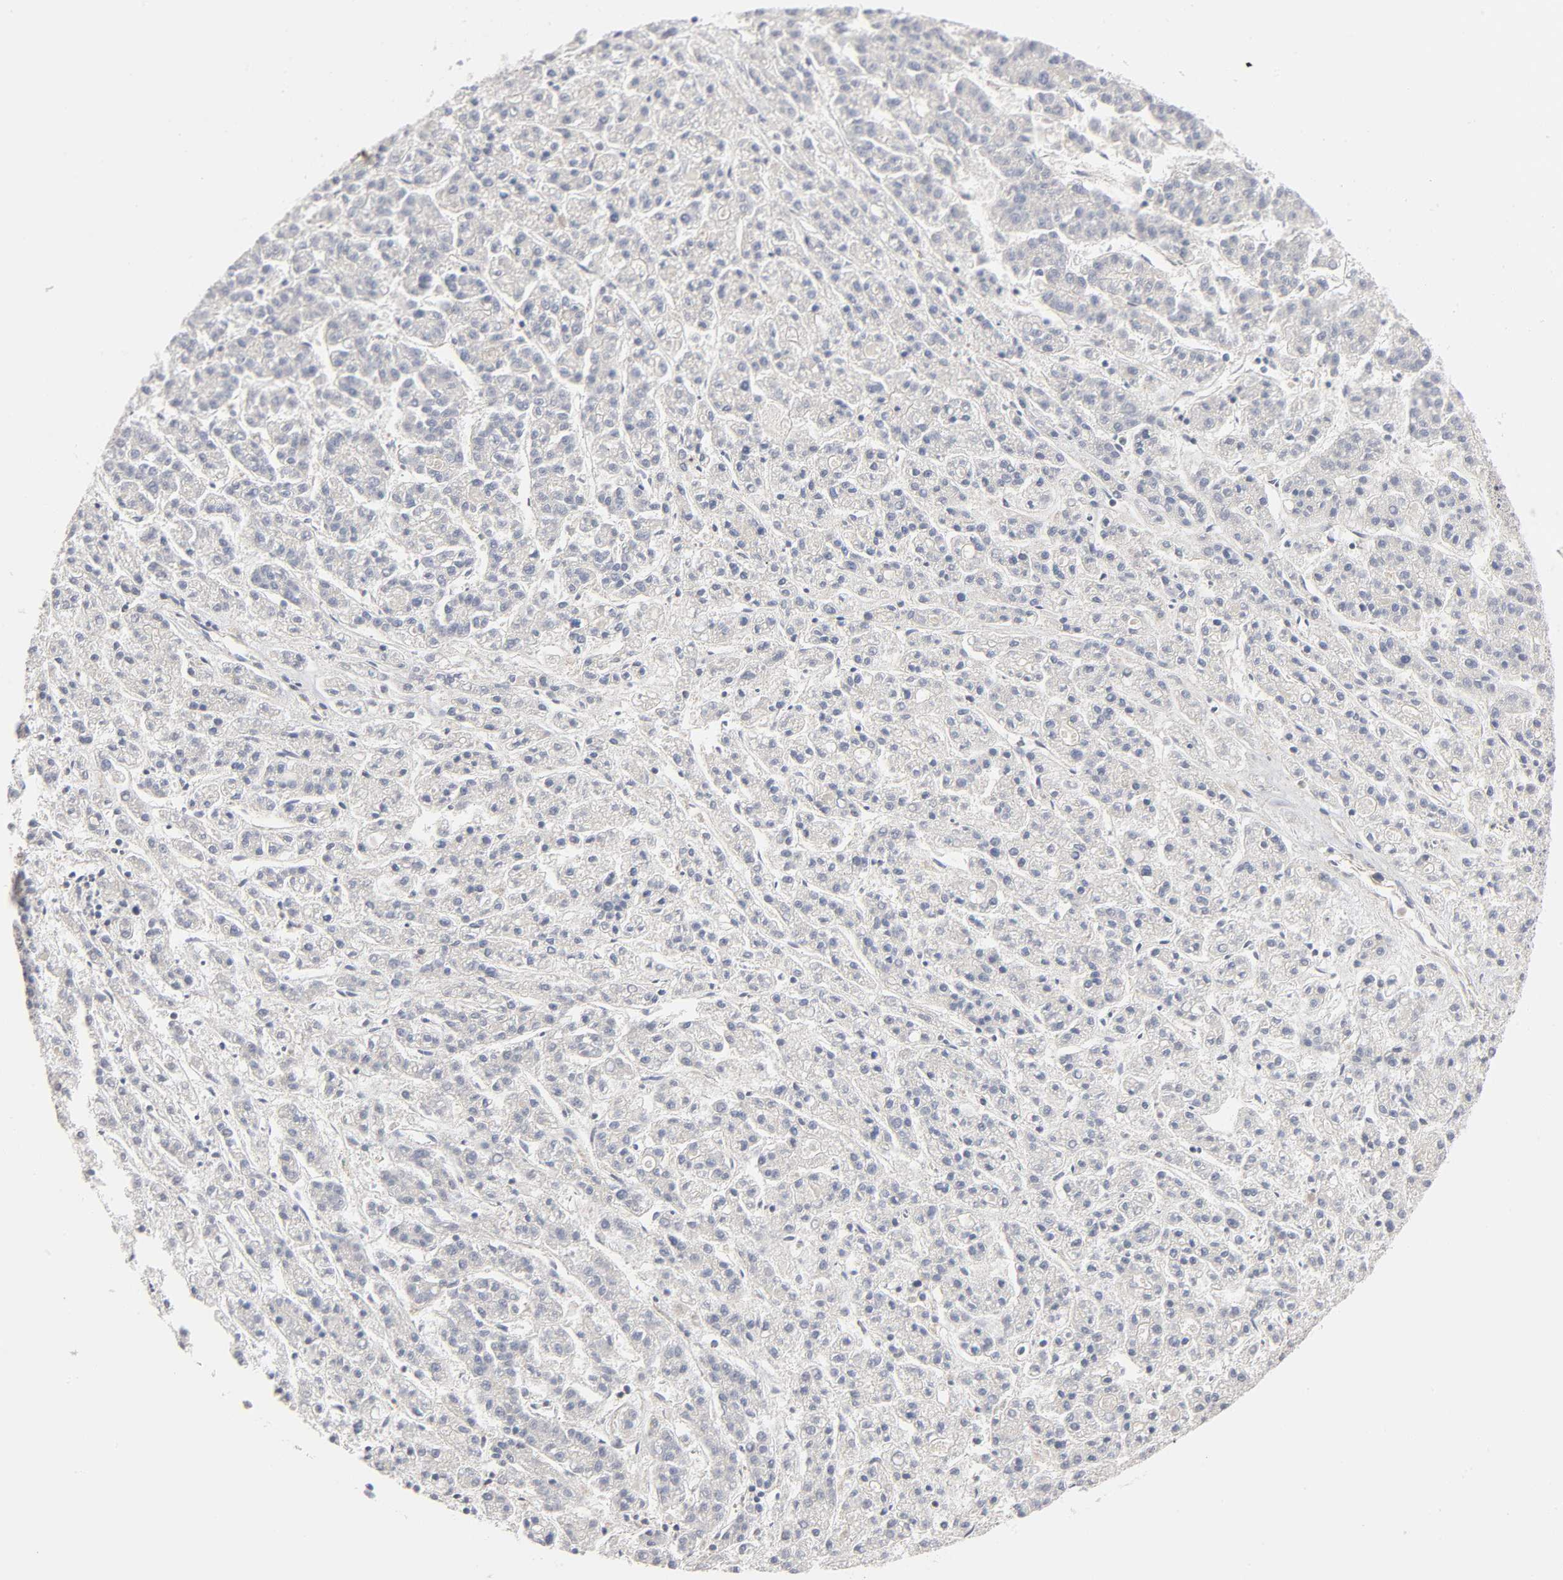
{"staining": {"intensity": "negative", "quantity": "none", "location": "none"}, "tissue": "liver cancer", "cell_type": "Tumor cells", "image_type": "cancer", "snomed": [{"axis": "morphology", "description": "Carcinoma, Hepatocellular, NOS"}, {"axis": "topography", "description": "Liver"}], "caption": "IHC histopathology image of neoplastic tissue: hepatocellular carcinoma (liver) stained with DAB (3,3'-diaminobenzidine) shows no significant protein positivity in tumor cells.", "gene": "ROCK1", "patient": {"sex": "male", "age": 70}}